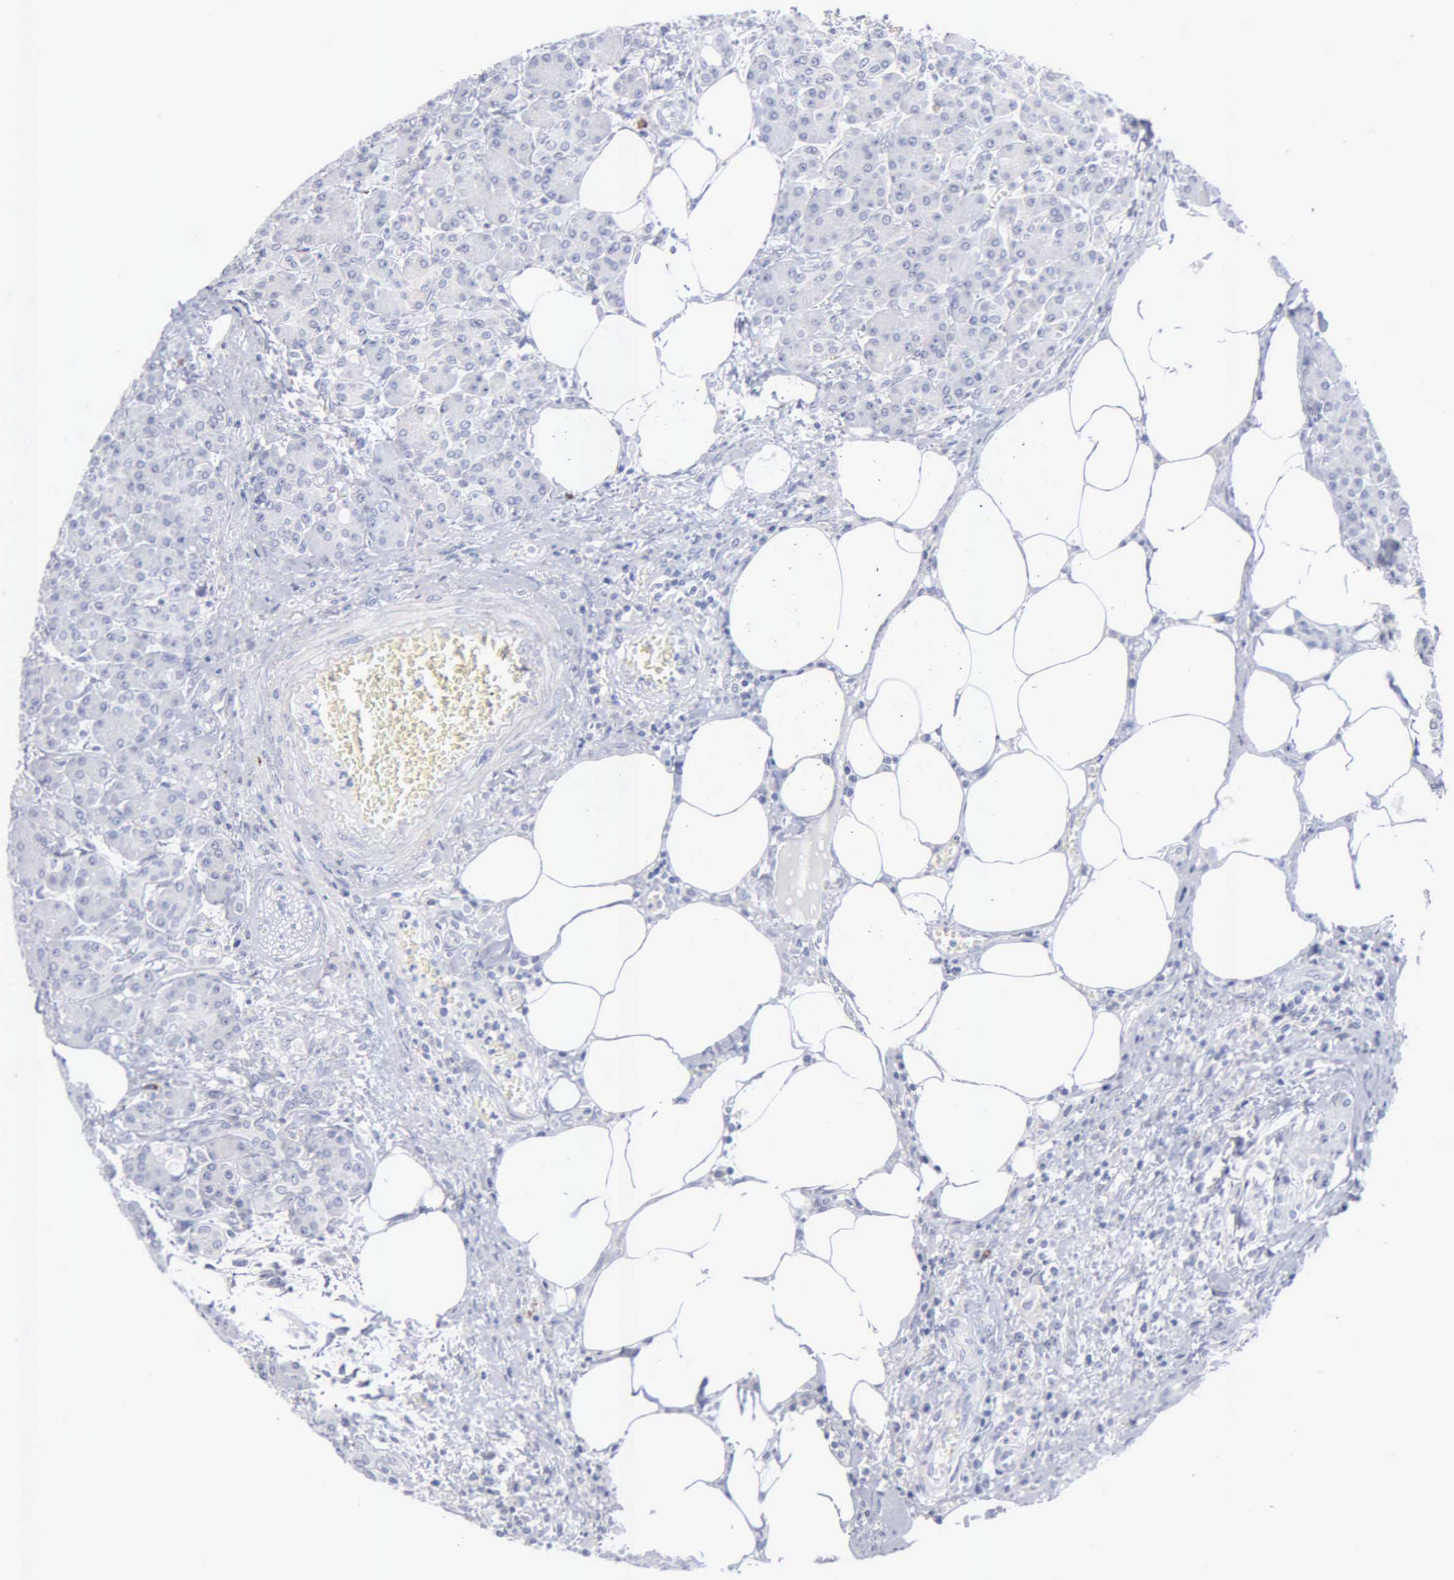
{"staining": {"intensity": "negative", "quantity": "none", "location": "none"}, "tissue": "pancreas", "cell_type": "Exocrine glandular cells", "image_type": "normal", "snomed": [{"axis": "morphology", "description": "Normal tissue, NOS"}, {"axis": "topography", "description": "Pancreas"}], "caption": "Immunohistochemical staining of benign human pancreas displays no significant expression in exocrine glandular cells.", "gene": "ASPHD2", "patient": {"sex": "female", "age": 73}}